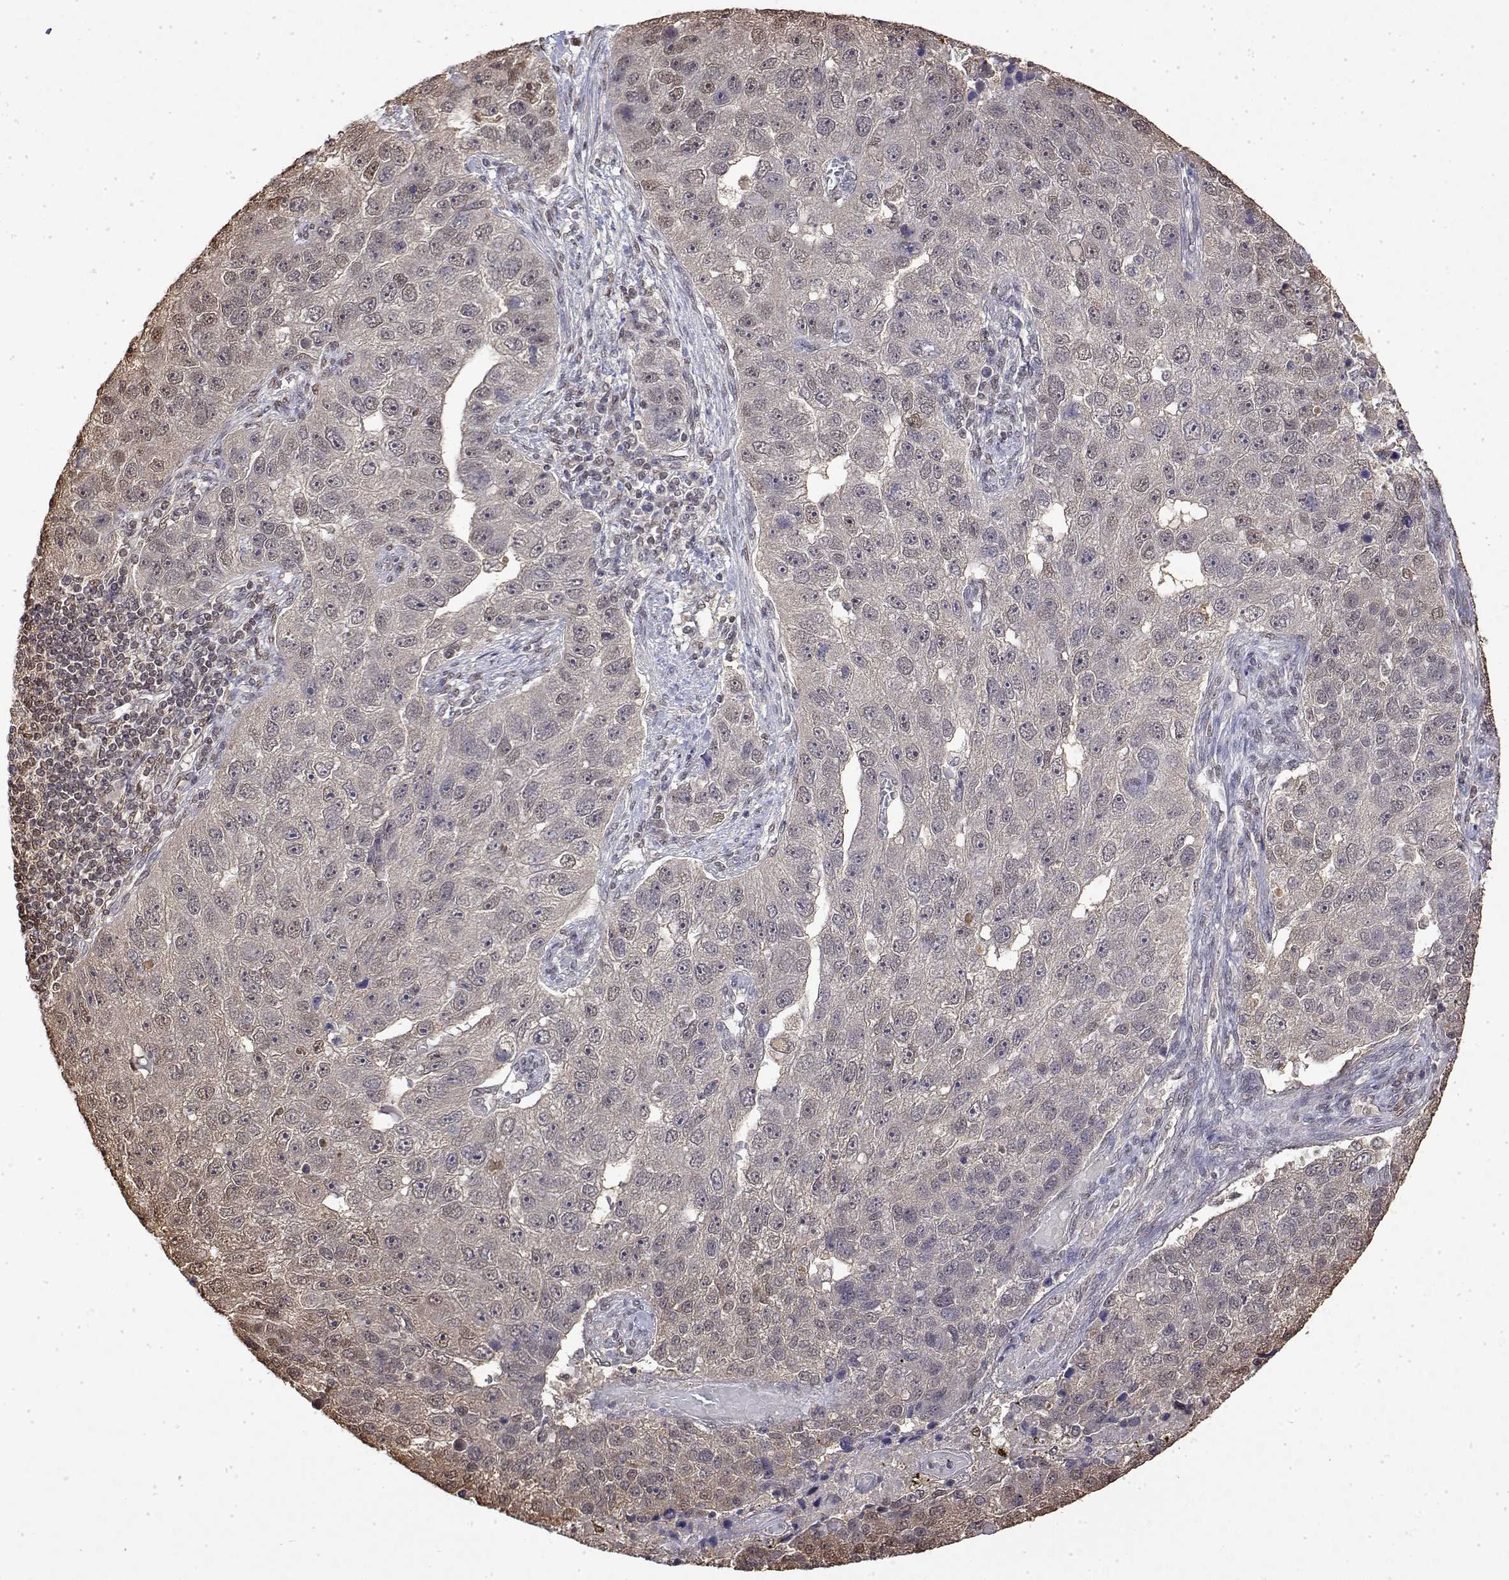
{"staining": {"intensity": "negative", "quantity": "none", "location": "none"}, "tissue": "pancreatic cancer", "cell_type": "Tumor cells", "image_type": "cancer", "snomed": [{"axis": "morphology", "description": "Adenocarcinoma, NOS"}, {"axis": "topography", "description": "Pancreas"}], "caption": "A micrograph of pancreatic cancer (adenocarcinoma) stained for a protein displays no brown staining in tumor cells.", "gene": "TPI1", "patient": {"sex": "female", "age": 61}}